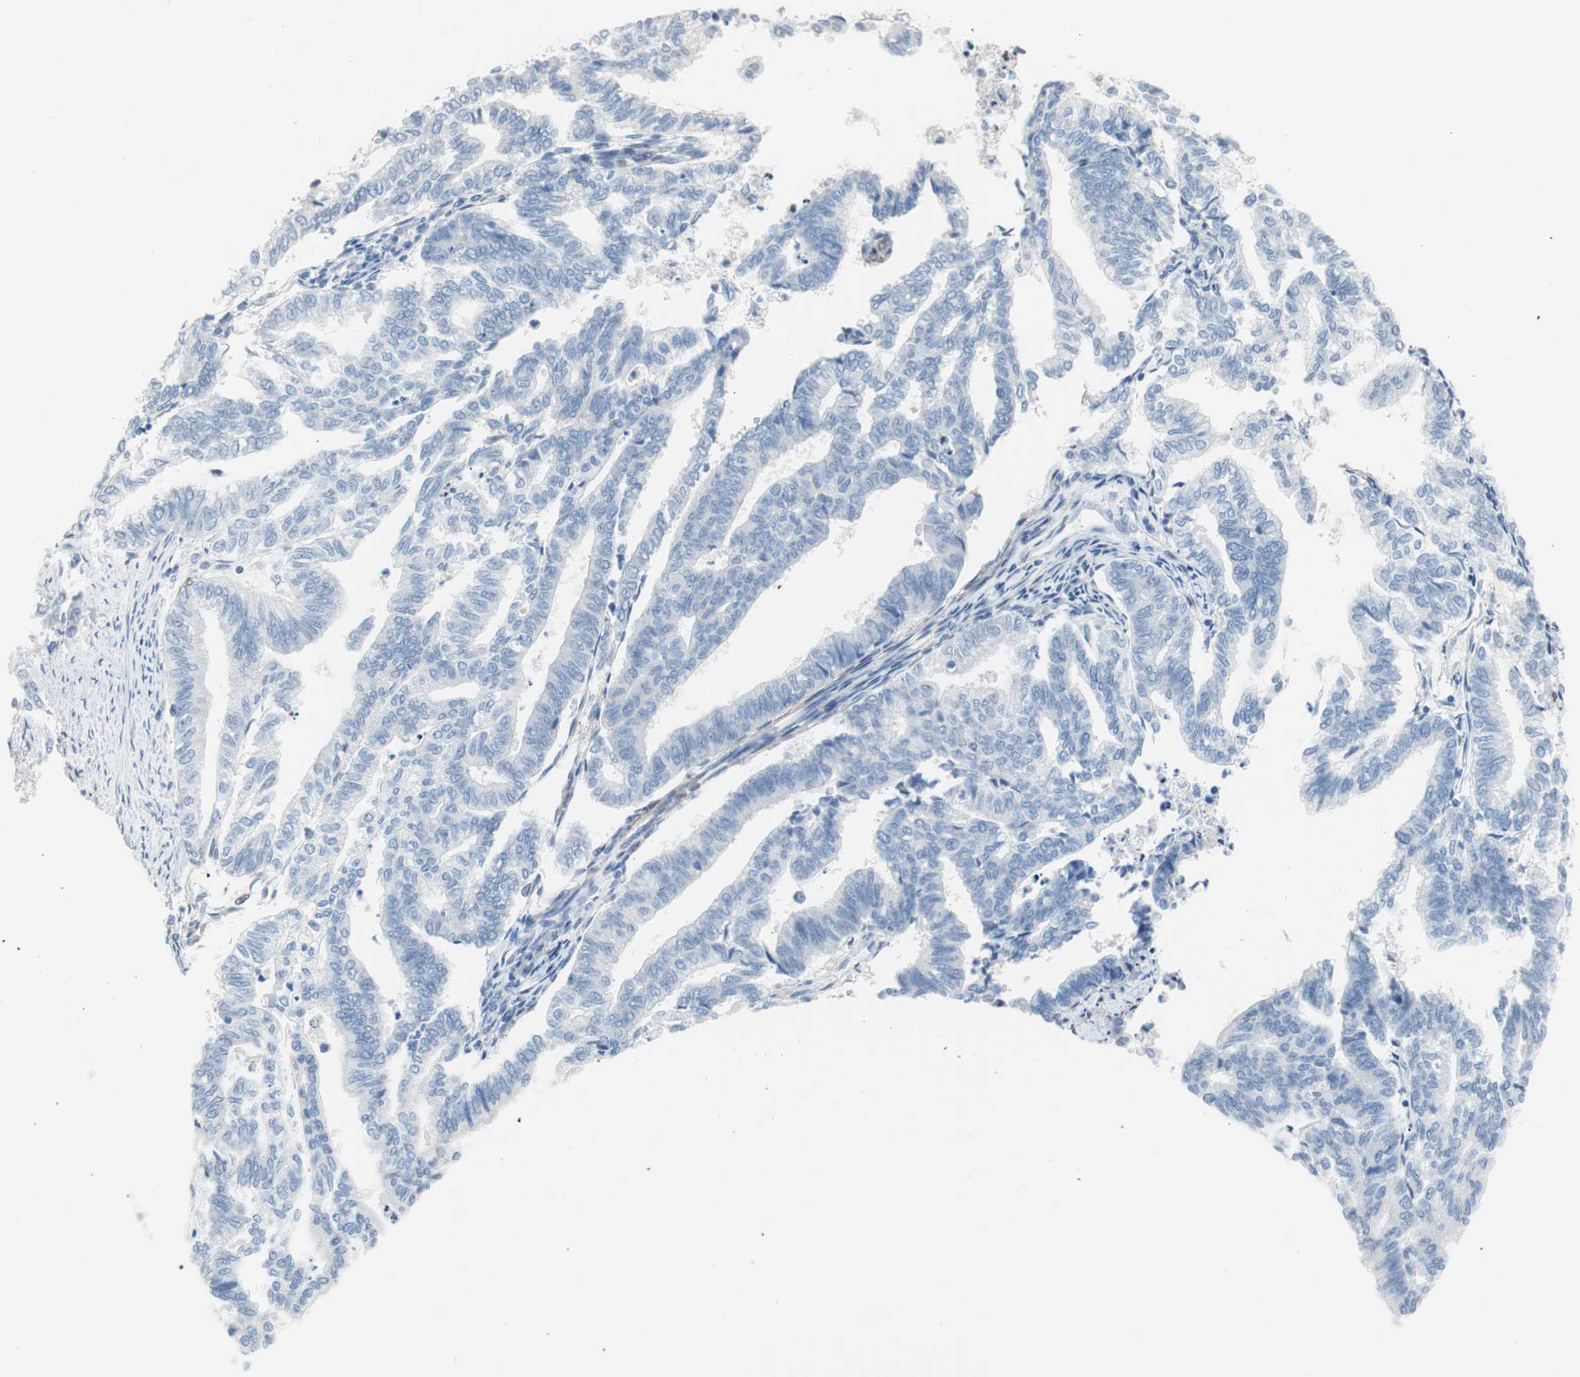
{"staining": {"intensity": "negative", "quantity": "none", "location": "none"}, "tissue": "endometrial cancer", "cell_type": "Tumor cells", "image_type": "cancer", "snomed": [{"axis": "morphology", "description": "Adenocarcinoma, NOS"}, {"axis": "topography", "description": "Endometrium"}], "caption": "Immunohistochemistry (IHC) of endometrial cancer exhibits no staining in tumor cells. (DAB immunohistochemistry (IHC), high magnification).", "gene": "FOSL1", "patient": {"sex": "female", "age": 79}}